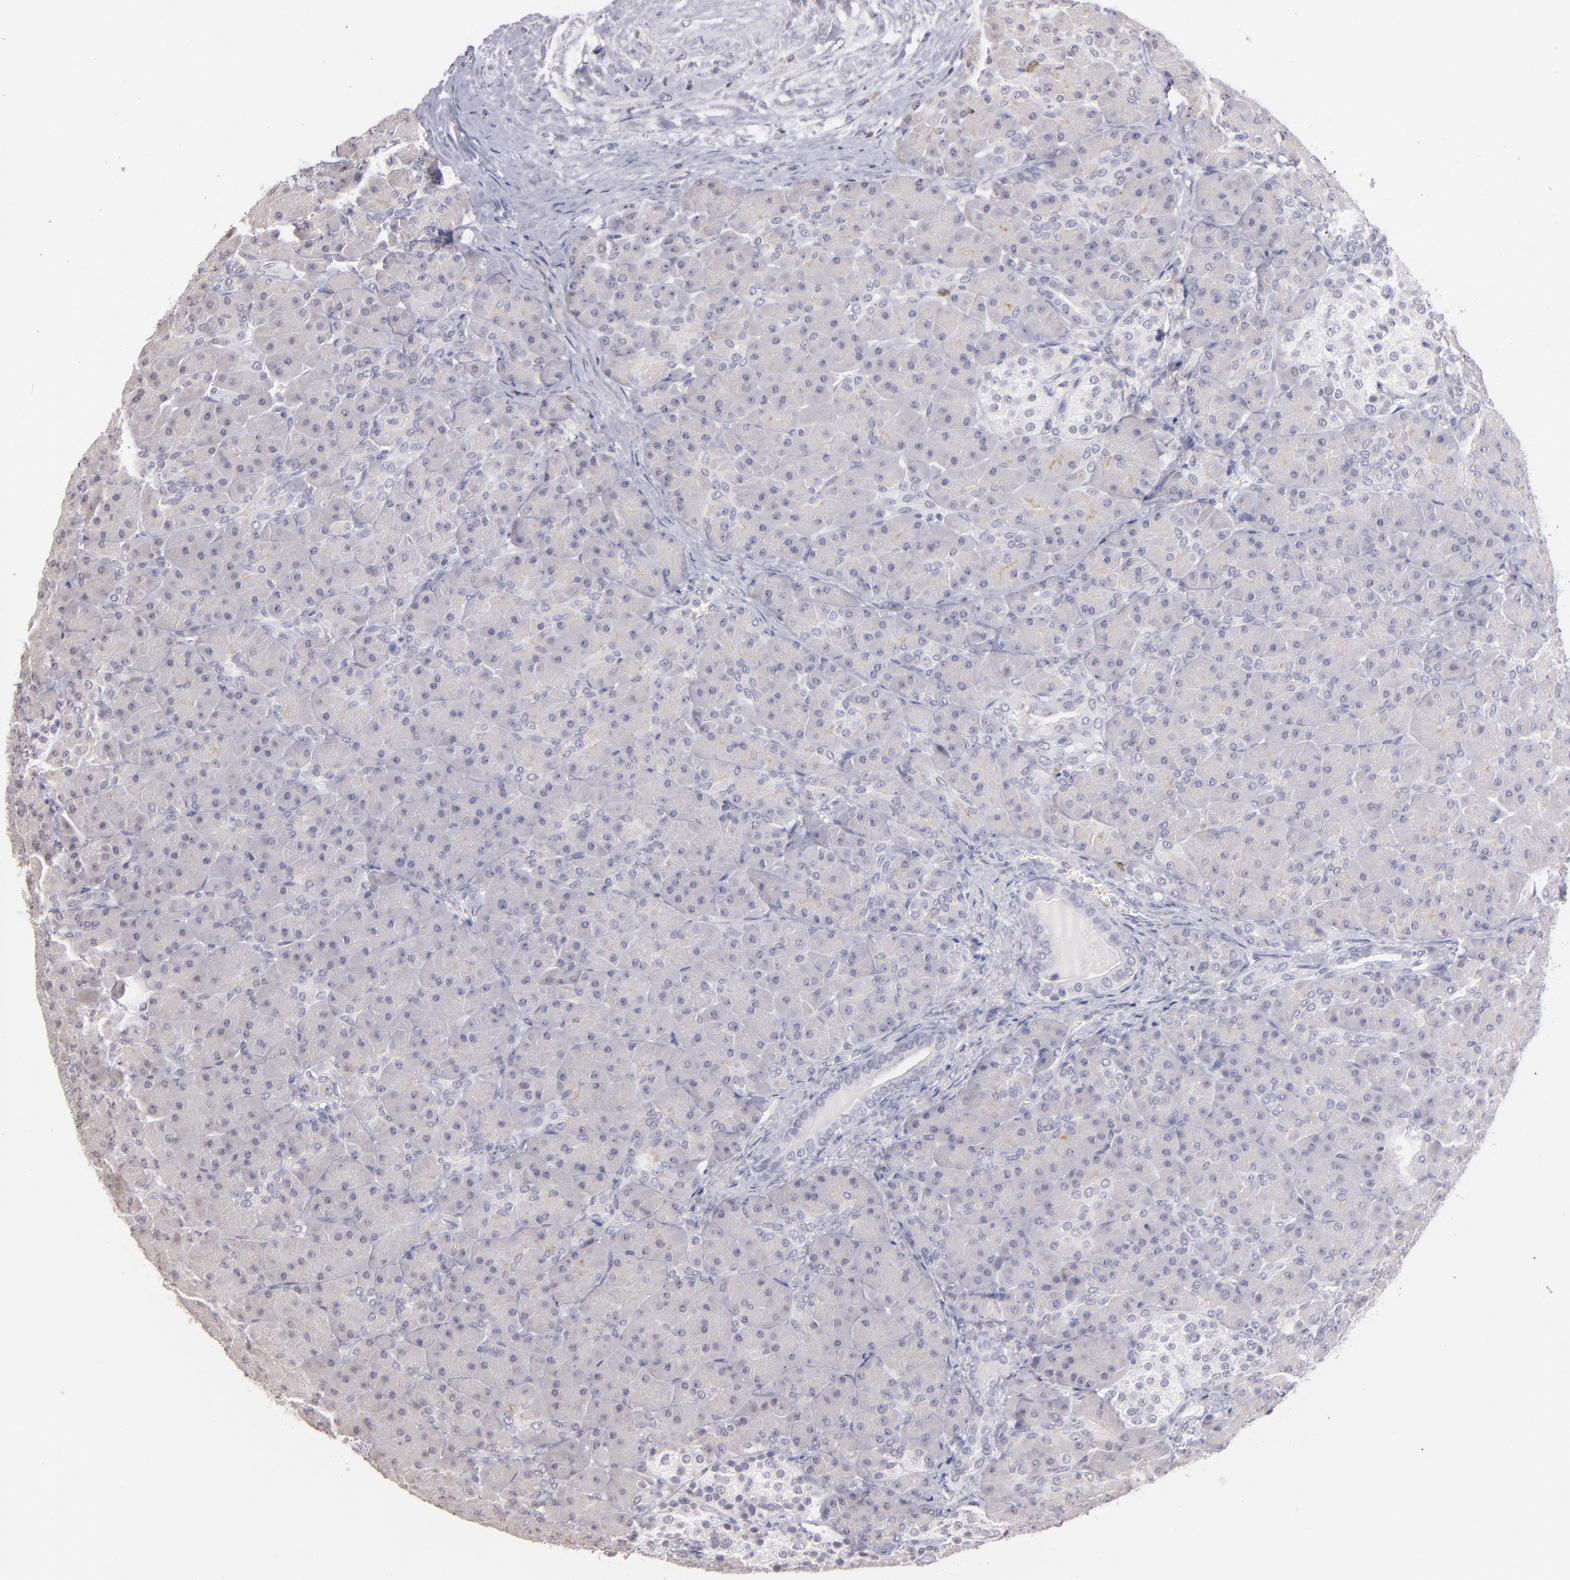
{"staining": {"intensity": "weak", "quantity": "<25%", "location": "cytoplasmic/membranous"}, "tissue": "pancreas", "cell_type": "Exocrine glandular cells", "image_type": "normal", "snomed": [{"axis": "morphology", "description": "Normal tissue, NOS"}, {"axis": "topography", "description": "Pancreas"}], "caption": "High power microscopy micrograph of an immunohistochemistry (IHC) photomicrograph of normal pancreas, revealing no significant positivity in exocrine glandular cells. The staining was performed using DAB (3,3'-diaminobenzidine) to visualize the protein expression in brown, while the nuclei were stained in blue with hematoxylin (Magnification: 20x).", "gene": "IL2RA", "patient": {"sex": "male", "age": 66}}